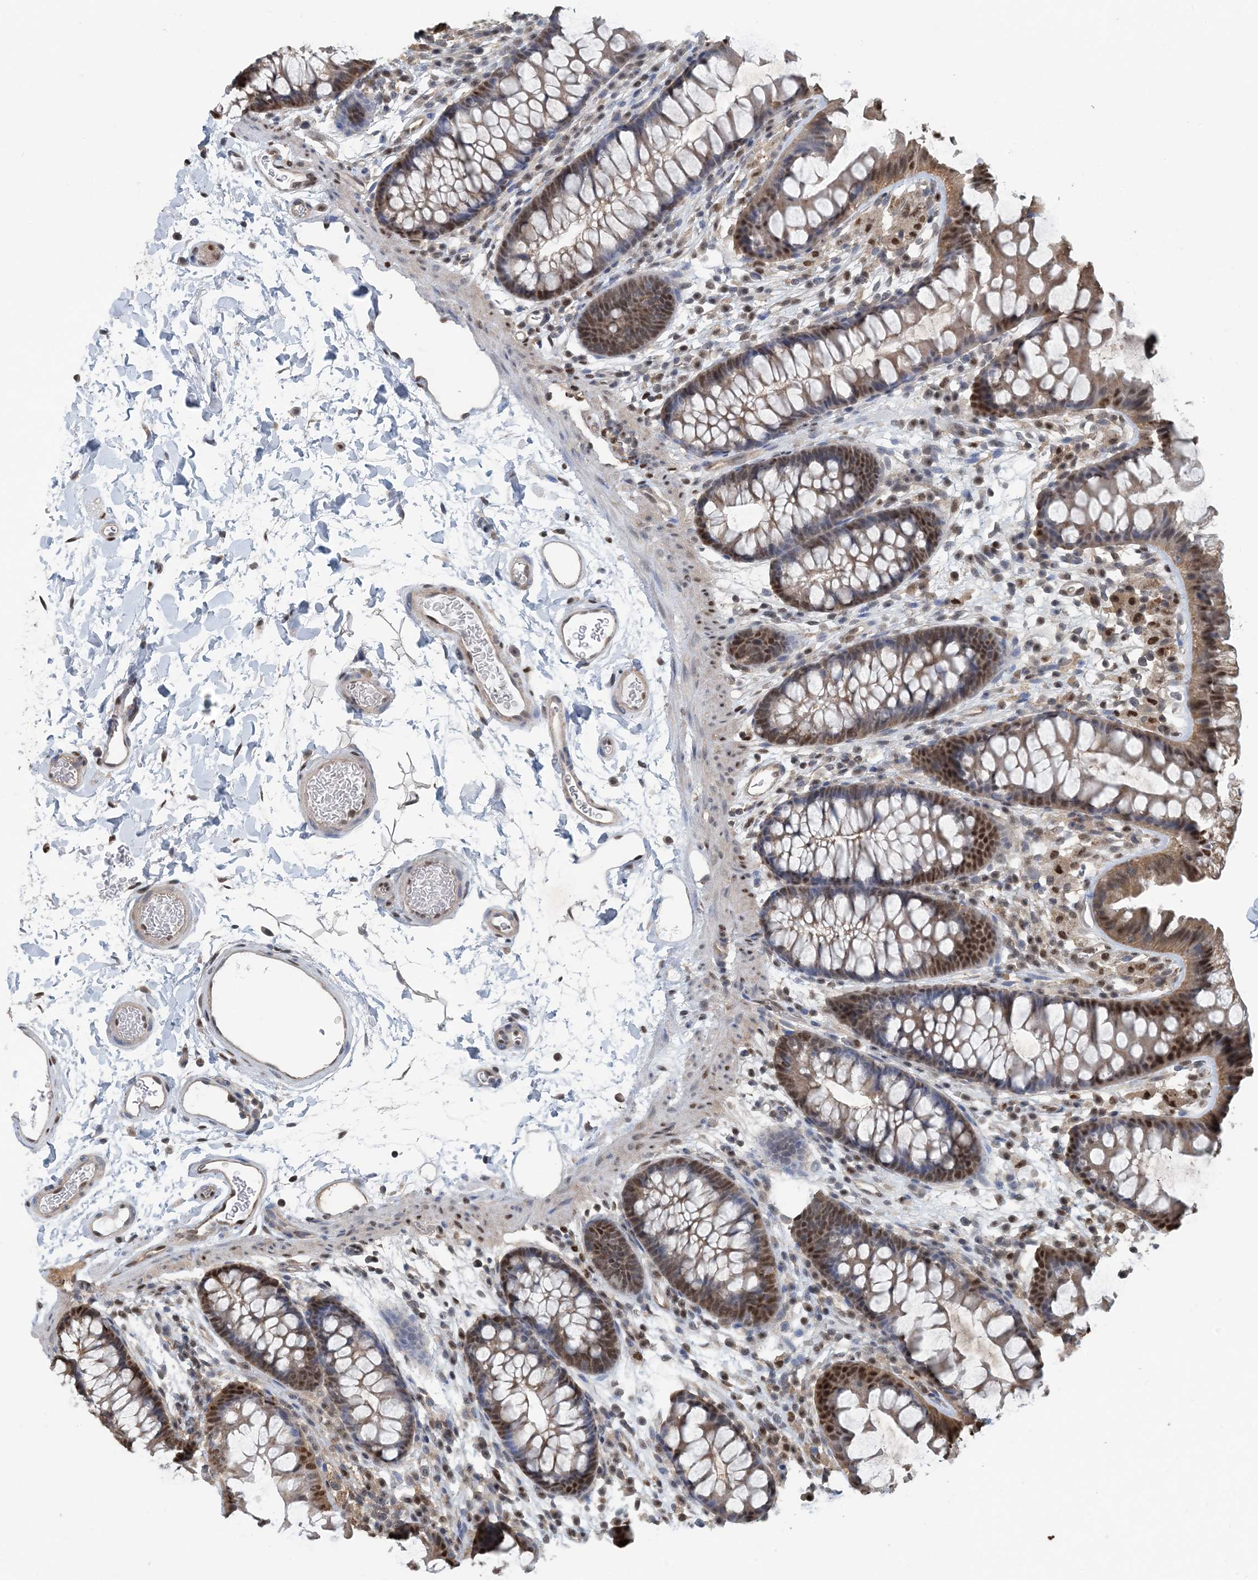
{"staining": {"intensity": "moderate", "quantity": ">75%", "location": "nuclear"}, "tissue": "colon", "cell_type": "Endothelial cells", "image_type": "normal", "snomed": [{"axis": "morphology", "description": "Normal tissue, NOS"}, {"axis": "topography", "description": "Colon"}], "caption": "Immunohistochemical staining of normal human colon demonstrates medium levels of moderate nuclear expression in about >75% of endothelial cells. (brown staining indicates protein expression, while blue staining denotes nuclei).", "gene": "HIKESHI", "patient": {"sex": "female", "age": 62}}